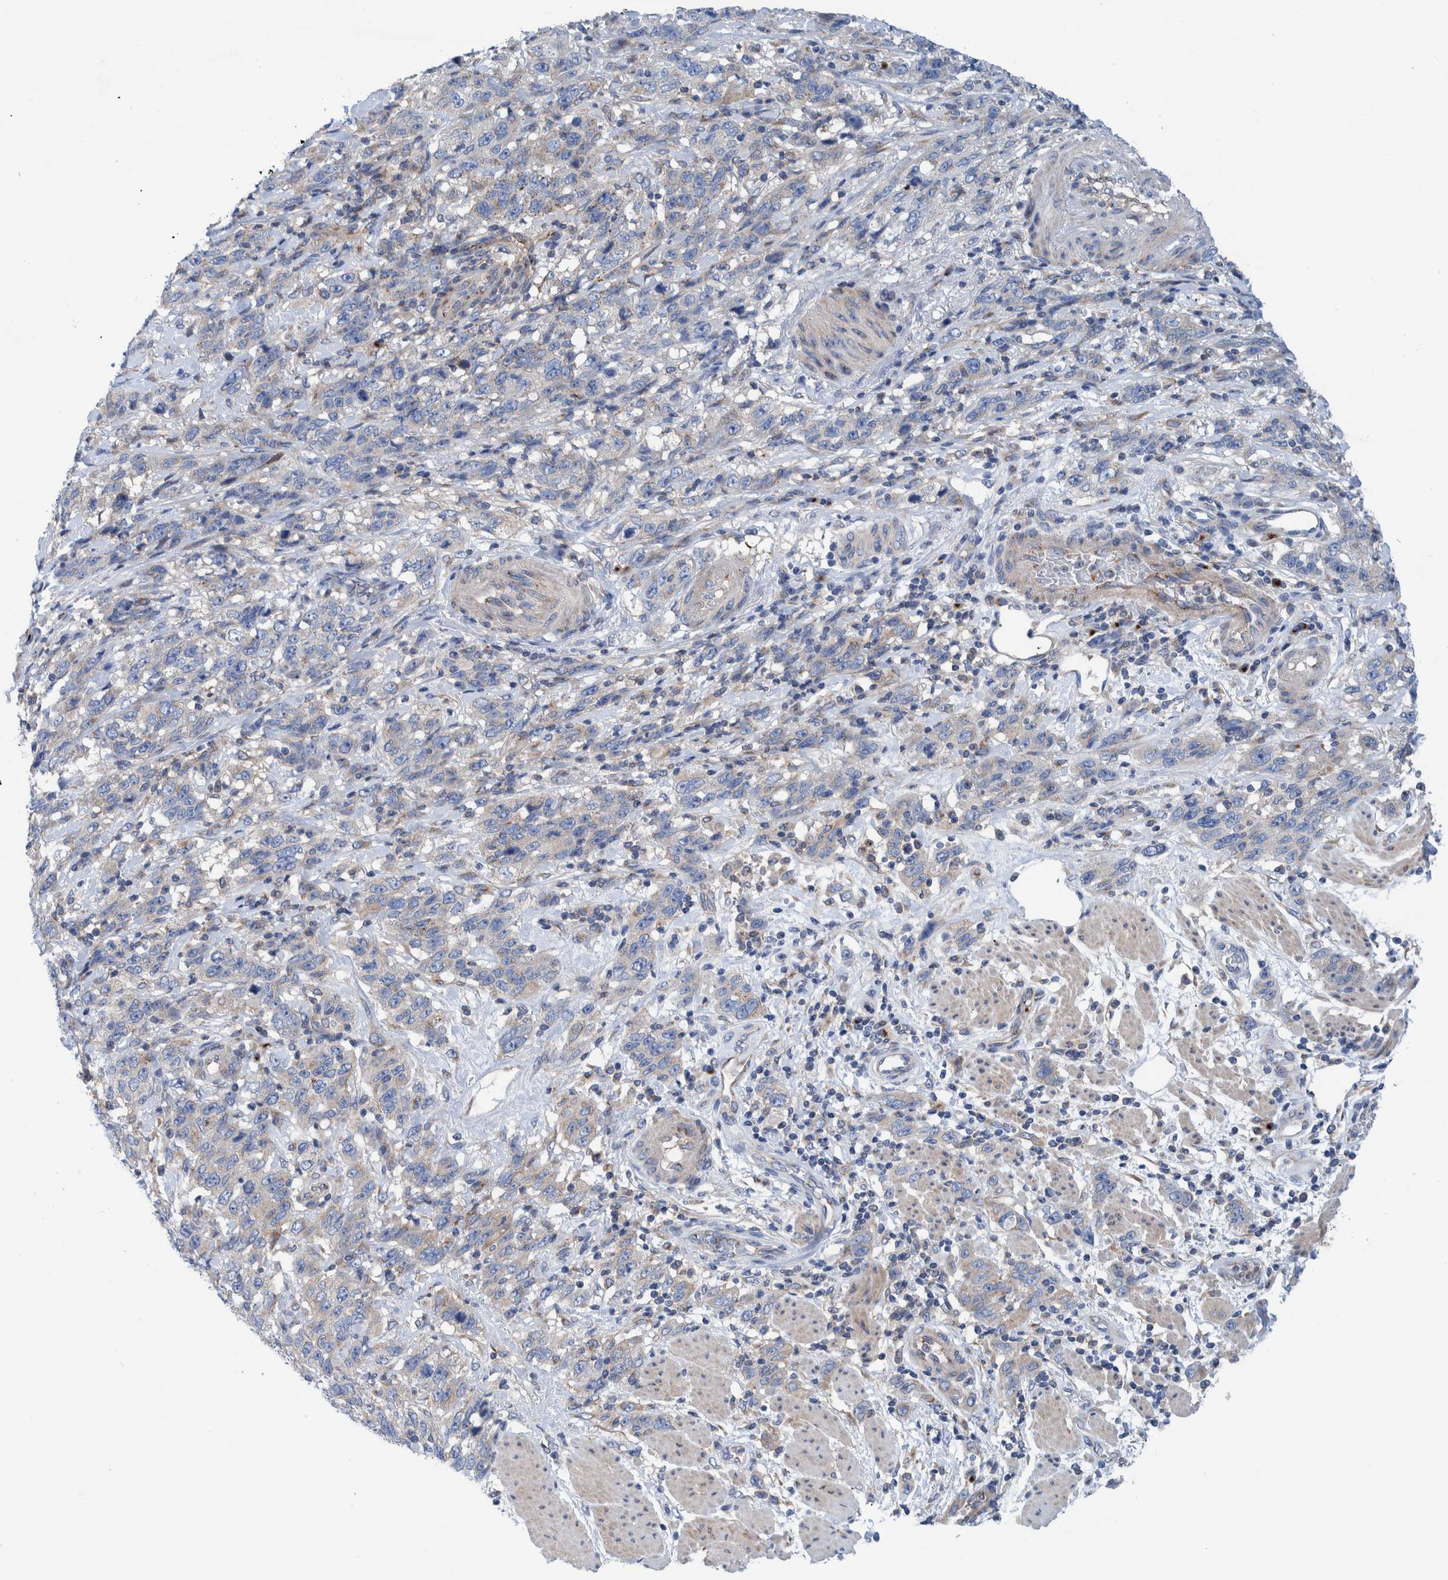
{"staining": {"intensity": "weak", "quantity": "<25%", "location": "cytoplasmic/membranous"}, "tissue": "stomach cancer", "cell_type": "Tumor cells", "image_type": "cancer", "snomed": [{"axis": "morphology", "description": "Adenocarcinoma, NOS"}, {"axis": "topography", "description": "Stomach"}], "caption": "Histopathology image shows no significant protein expression in tumor cells of stomach cancer (adenocarcinoma).", "gene": "TRIM58", "patient": {"sex": "male", "age": 48}}